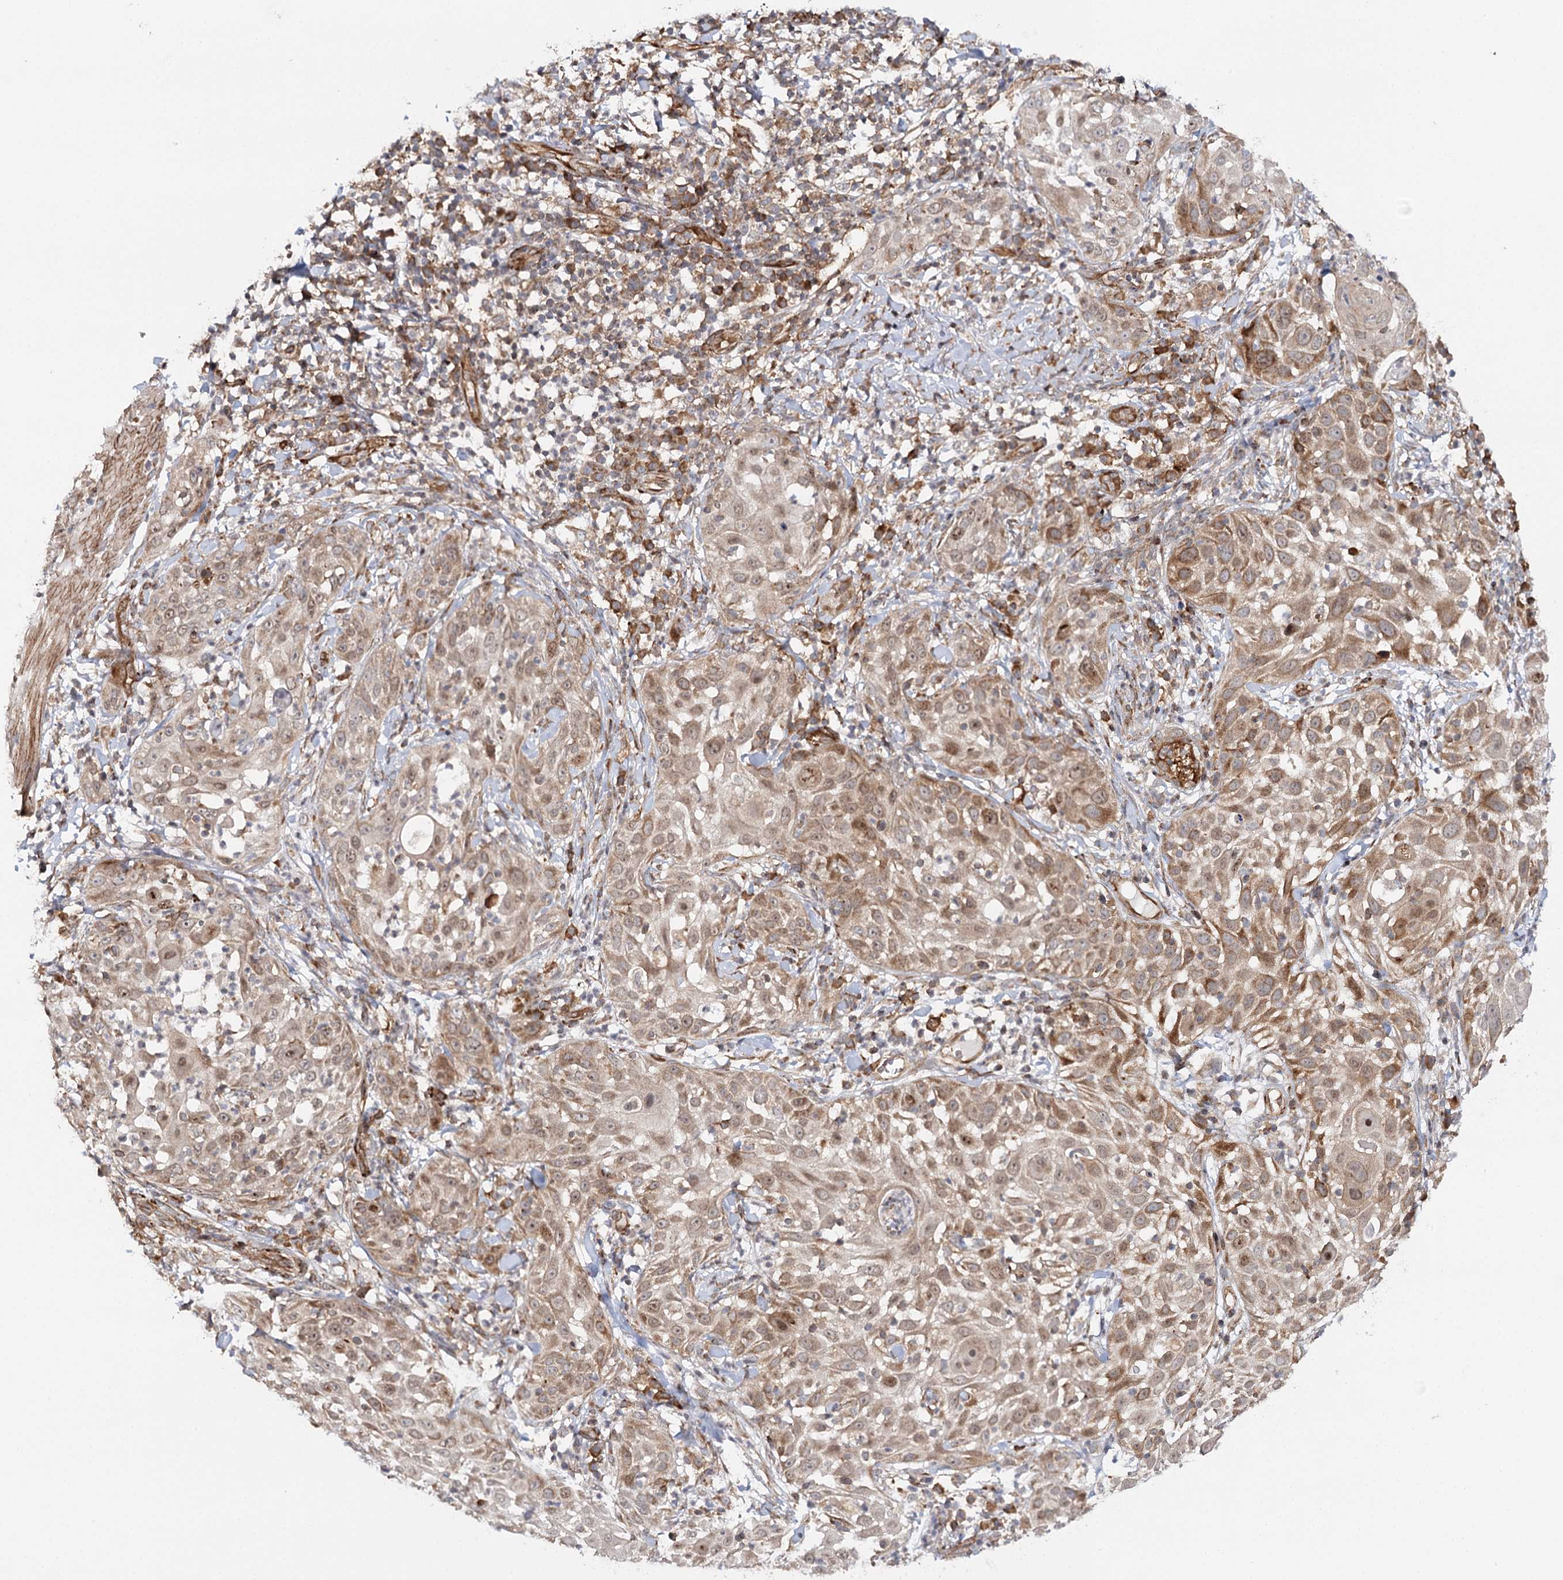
{"staining": {"intensity": "moderate", "quantity": ">75%", "location": "cytoplasmic/membranous,nuclear"}, "tissue": "skin cancer", "cell_type": "Tumor cells", "image_type": "cancer", "snomed": [{"axis": "morphology", "description": "Squamous cell carcinoma, NOS"}, {"axis": "topography", "description": "Skin"}], "caption": "Squamous cell carcinoma (skin) tissue shows moderate cytoplasmic/membranous and nuclear staining in approximately >75% of tumor cells The protein is stained brown, and the nuclei are stained in blue (DAB IHC with brightfield microscopy, high magnification).", "gene": "MKNK1", "patient": {"sex": "female", "age": 44}}